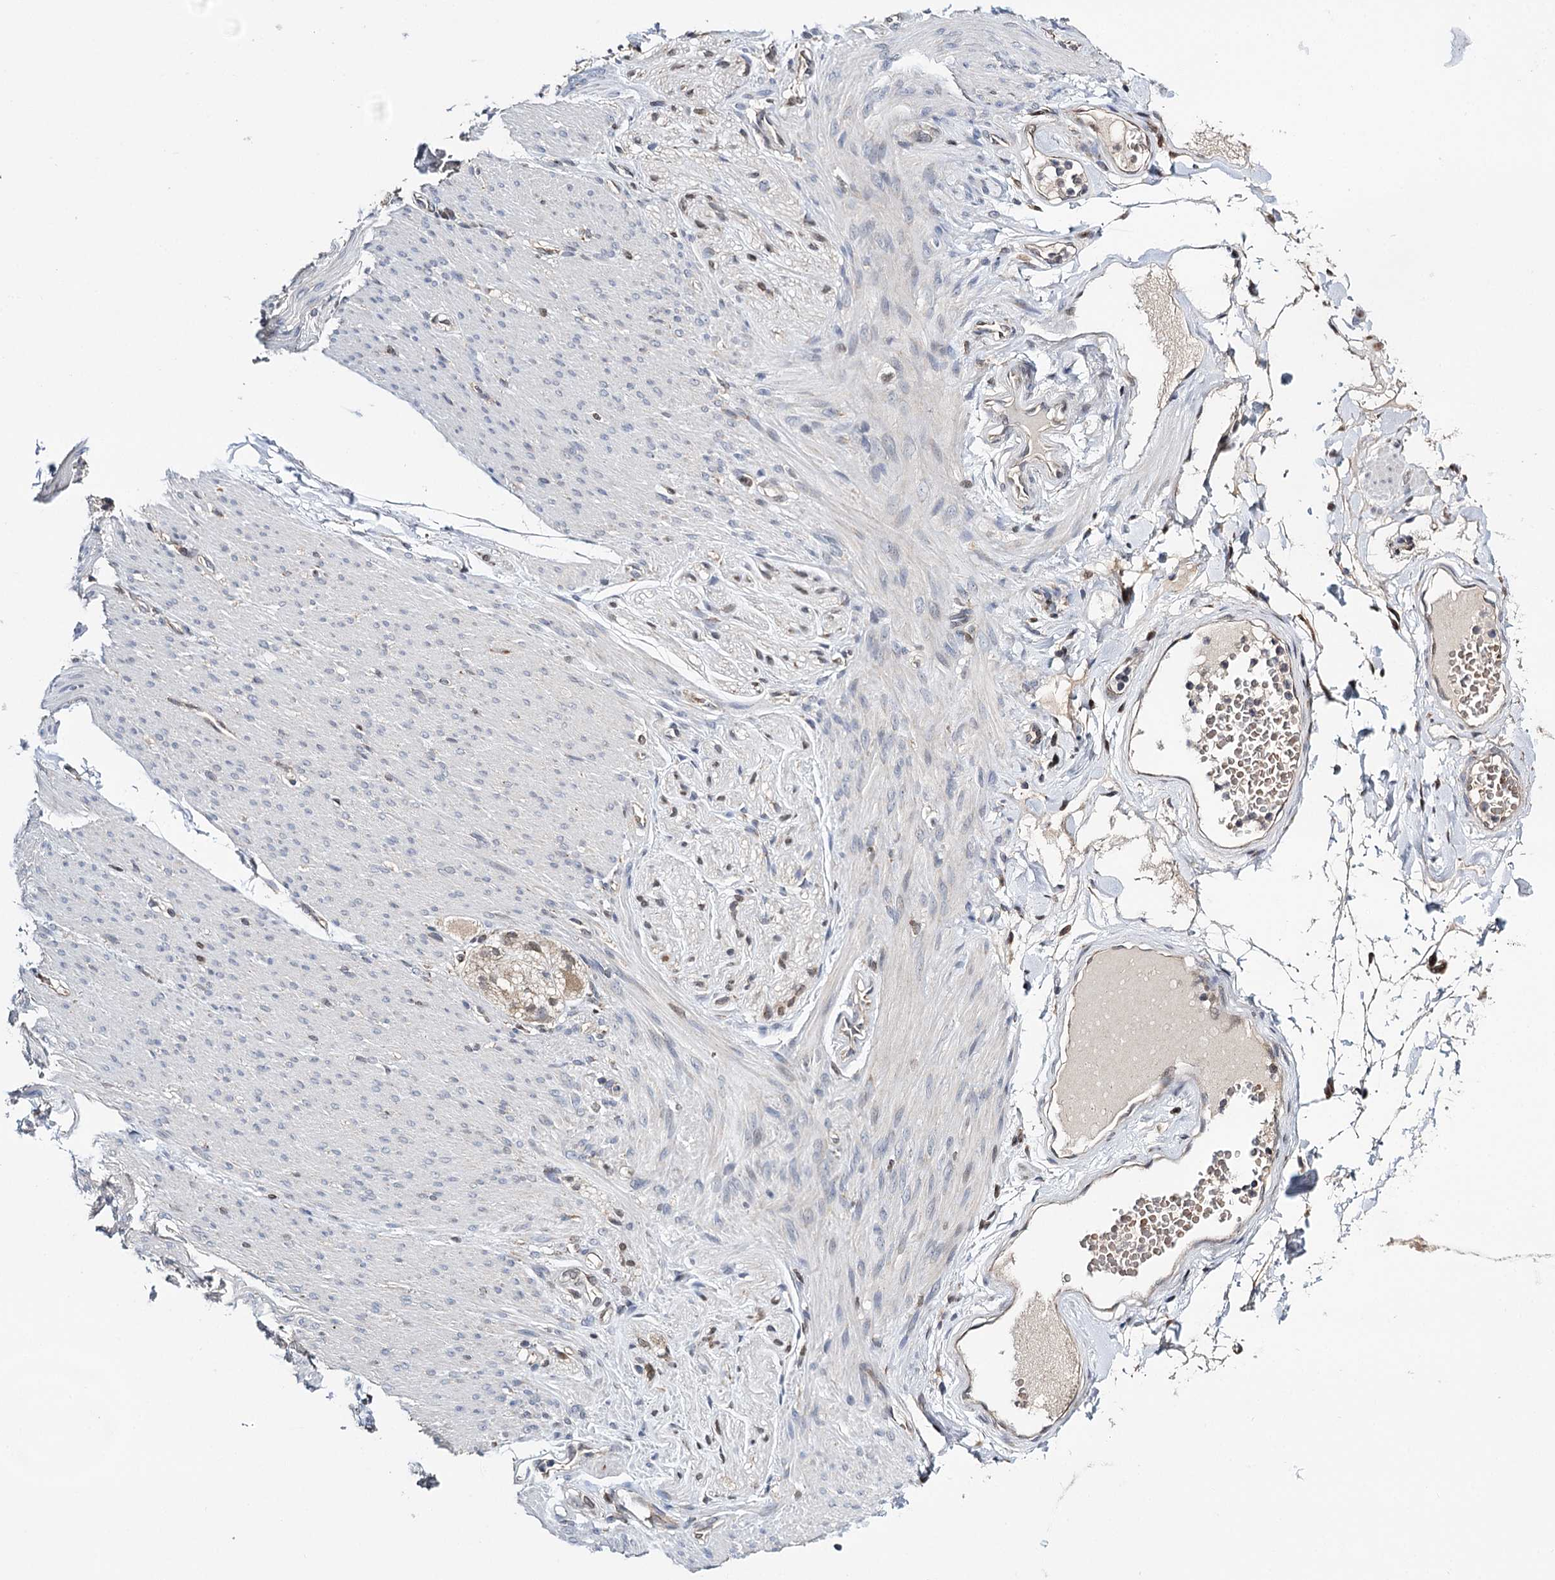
{"staining": {"intensity": "weak", "quantity": "<25%", "location": "cytoplasmic/membranous"}, "tissue": "adipose tissue", "cell_type": "Adipocytes", "image_type": "normal", "snomed": [{"axis": "morphology", "description": "Normal tissue, NOS"}, {"axis": "topography", "description": "Colon"}, {"axis": "topography", "description": "Peripheral nerve tissue"}], "caption": "The image demonstrates no staining of adipocytes in benign adipose tissue.", "gene": "CFAP46", "patient": {"sex": "female", "age": 61}}